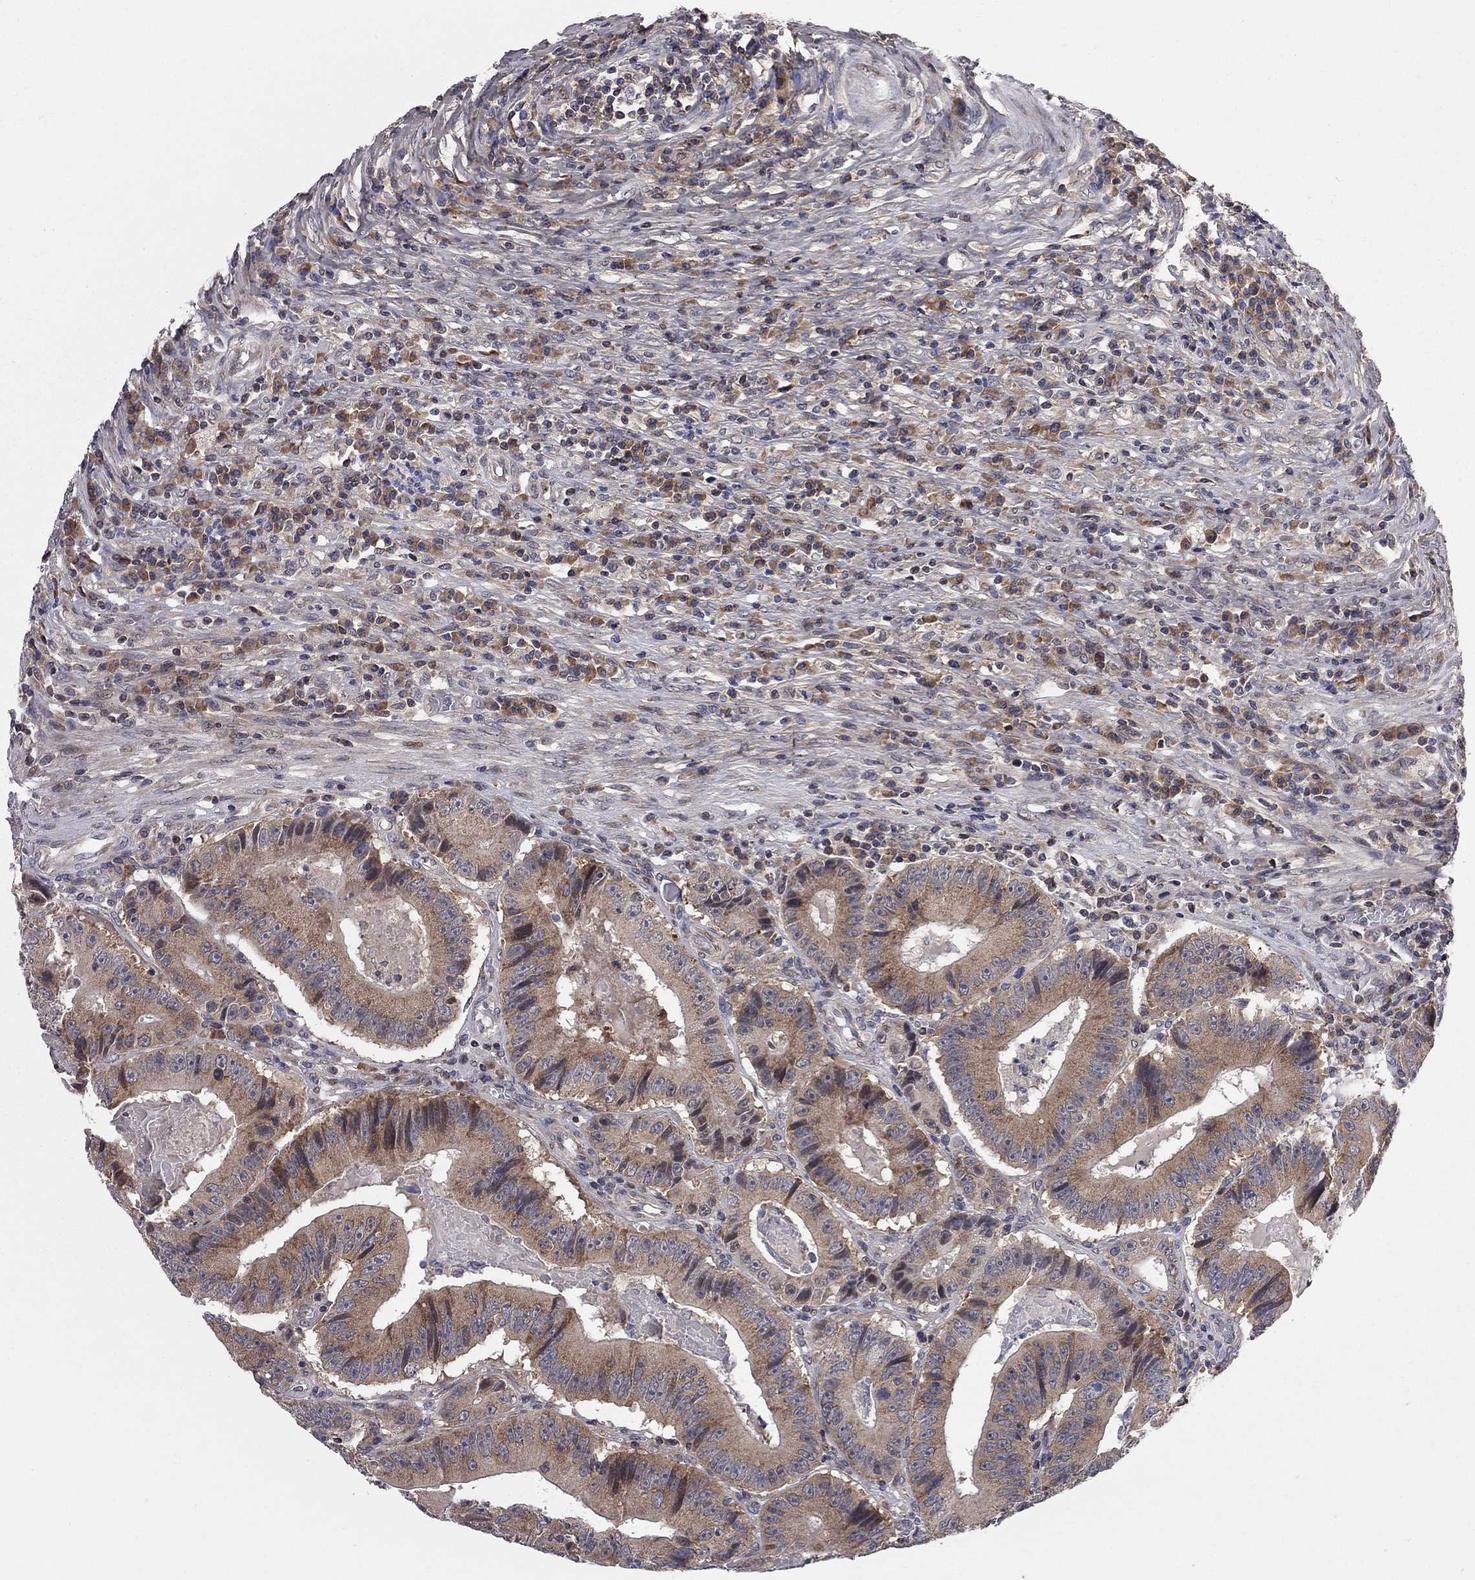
{"staining": {"intensity": "moderate", "quantity": ">75%", "location": "cytoplasmic/membranous"}, "tissue": "colorectal cancer", "cell_type": "Tumor cells", "image_type": "cancer", "snomed": [{"axis": "morphology", "description": "Adenocarcinoma, NOS"}, {"axis": "topography", "description": "Colon"}], "caption": "Immunohistochemical staining of adenocarcinoma (colorectal) reveals medium levels of moderate cytoplasmic/membranous staining in about >75% of tumor cells.", "gene": "CNOT11", "patient": {"sex": "female", "age": 86}}